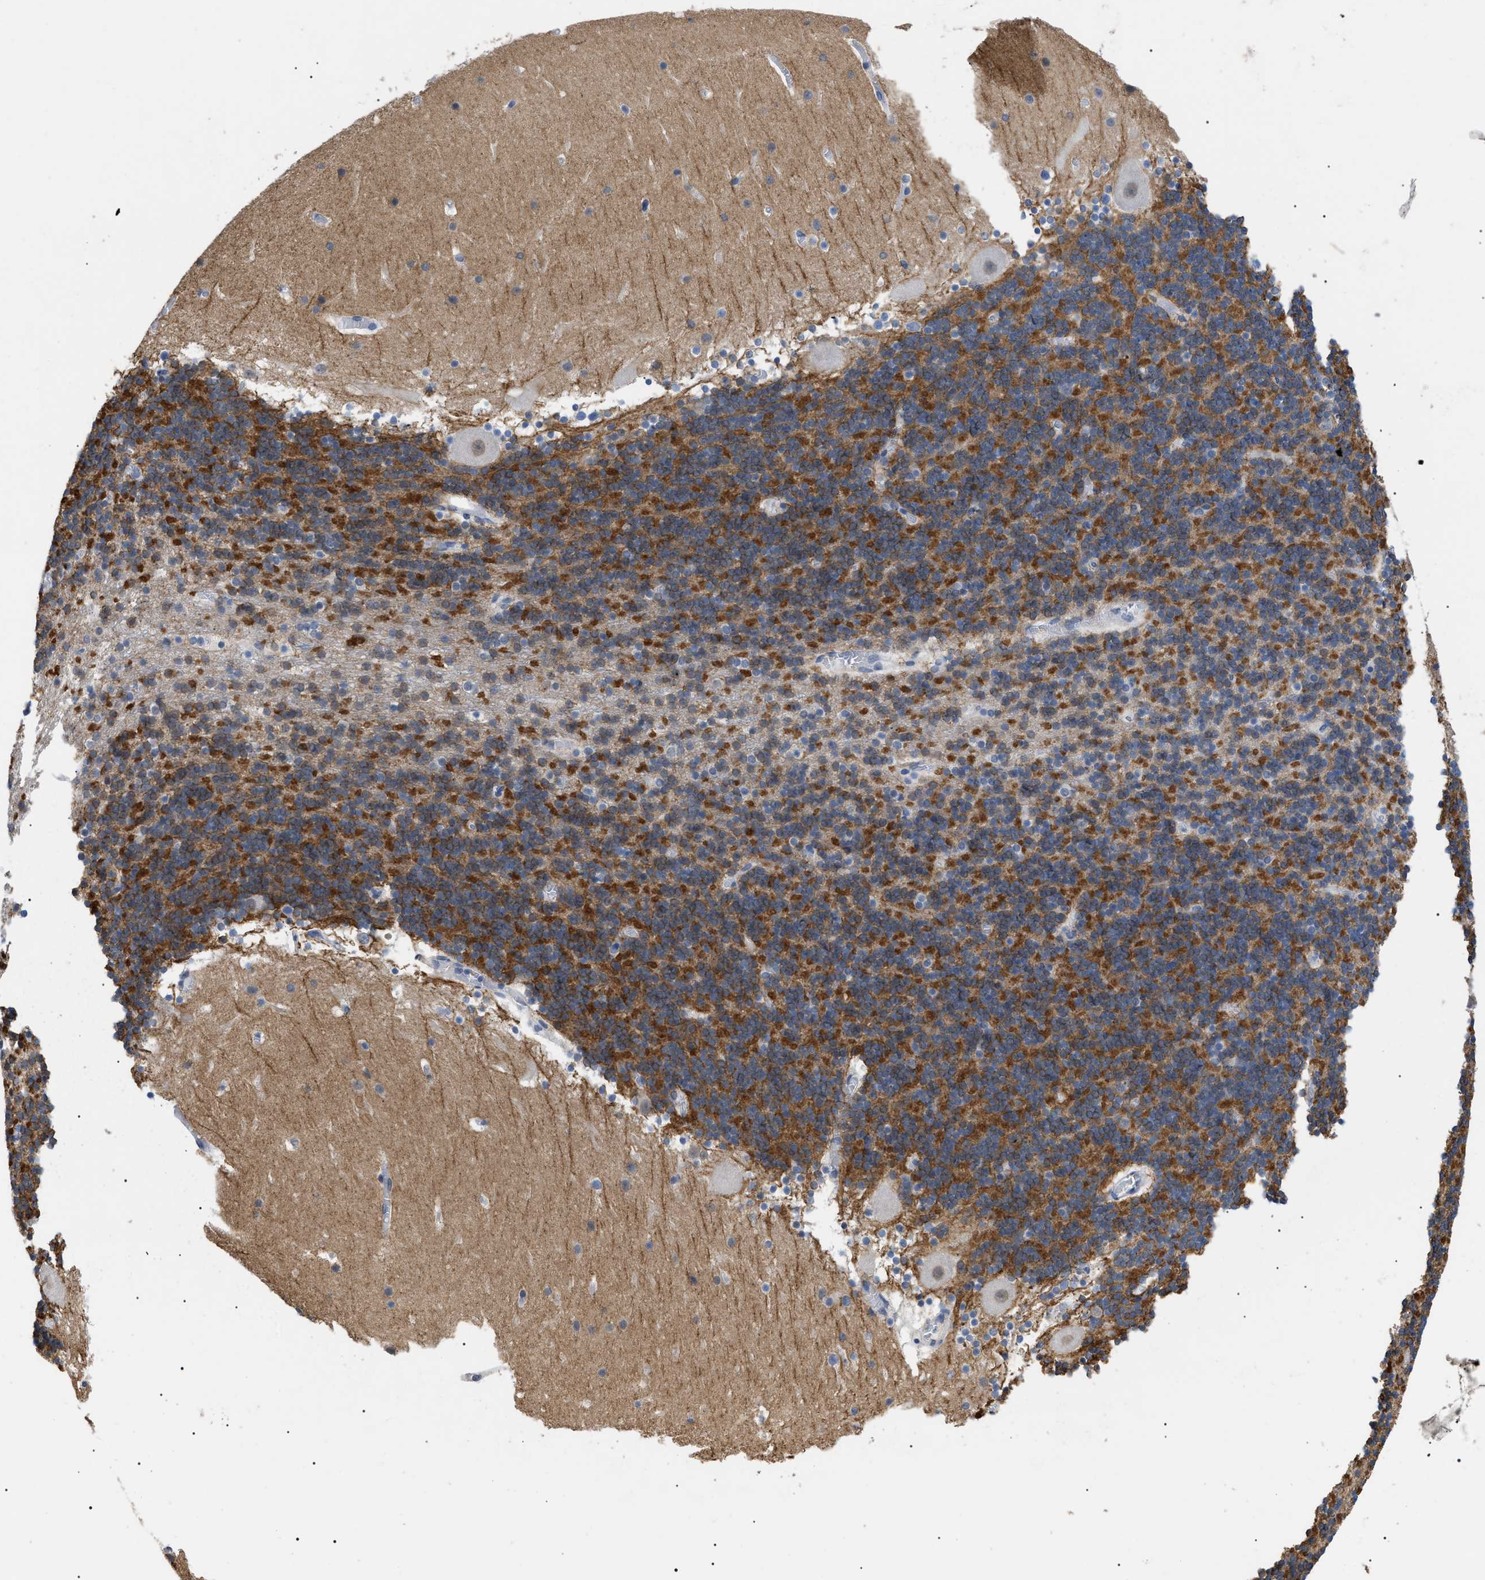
{"staining": {"intensity": "strong", "quantity": ">75%", "location": "cytoplasmic/membranous"}, "tissue": "cerebellum", "cell_type": "Cells in granular layer", "image_type": "normal", "snomed": [{"axis": "morphology", "description": "Normal tissue, NOS"}, {"axis": "topography", "description": "Cerebellum"}], "caption": "Human cerebellum stained with a brown dye exhibits strong cytoplasmic/membranous positive staining in about >75% of cells in granular layer.", "gene": "PRRT2", "patient": {"sex": "male", "age": 45}}